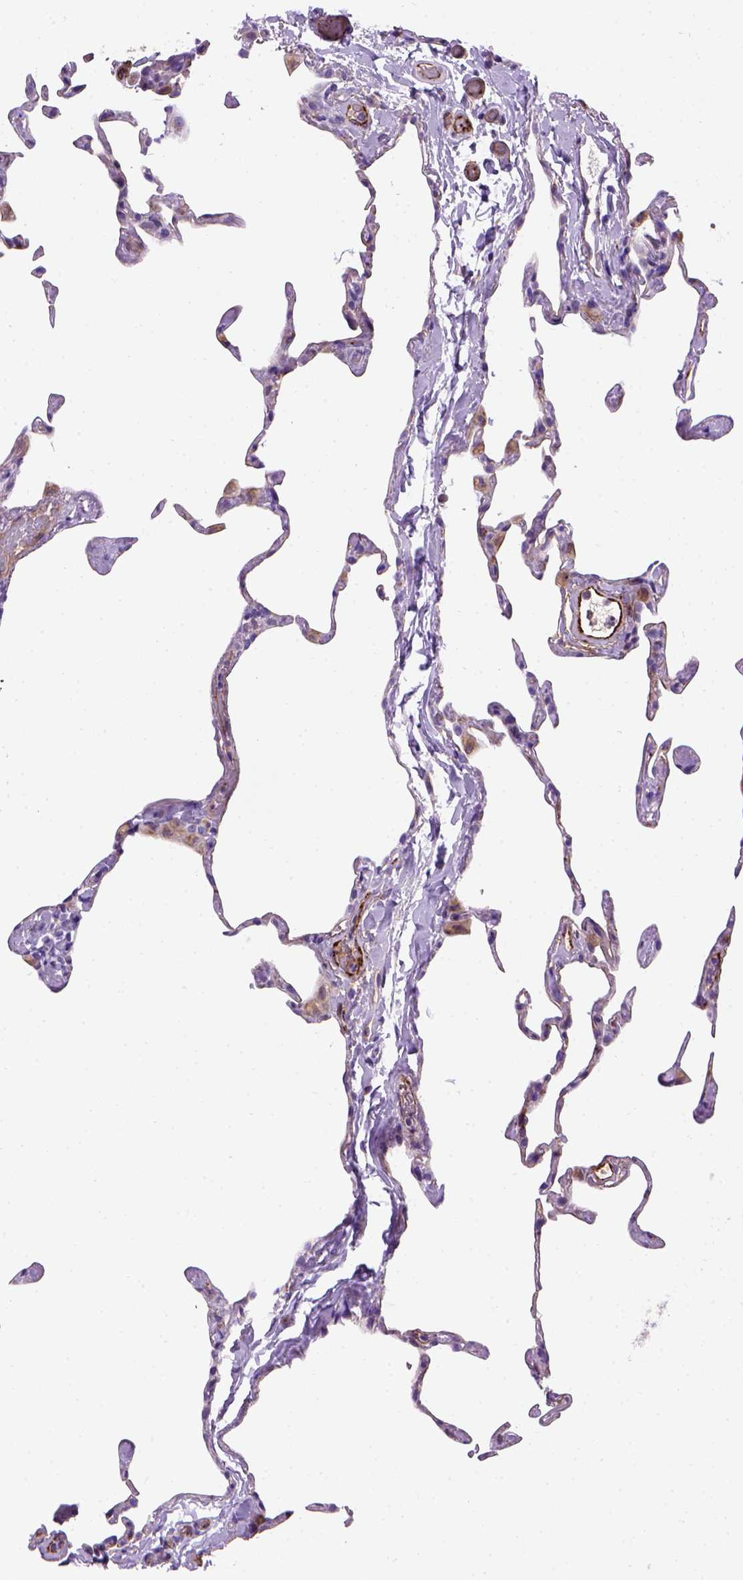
{"staining": {"intensity": "moderate", "quantity": "<25%", "location": "cytoplasmic/membranous"}, "tissue": "lung", "cell_type": "Alveolar cells", "image_type": "normal", "snomed": [{"axis": "morphology", "description": "Normal tissue, NOS"}, {"axis": "topography", "description": "Lung"}], "caption": "The image demonstrates immunohistochemical staining of normal lung. There is moderate cytoplasmic/membranous expression is appreciated in approximately <25% of alveolar cells. (Brightfield microscopy of DAB IHC at high magnification).", "gene": "VWF", "patient": {"sex": "male", "age": 65}}